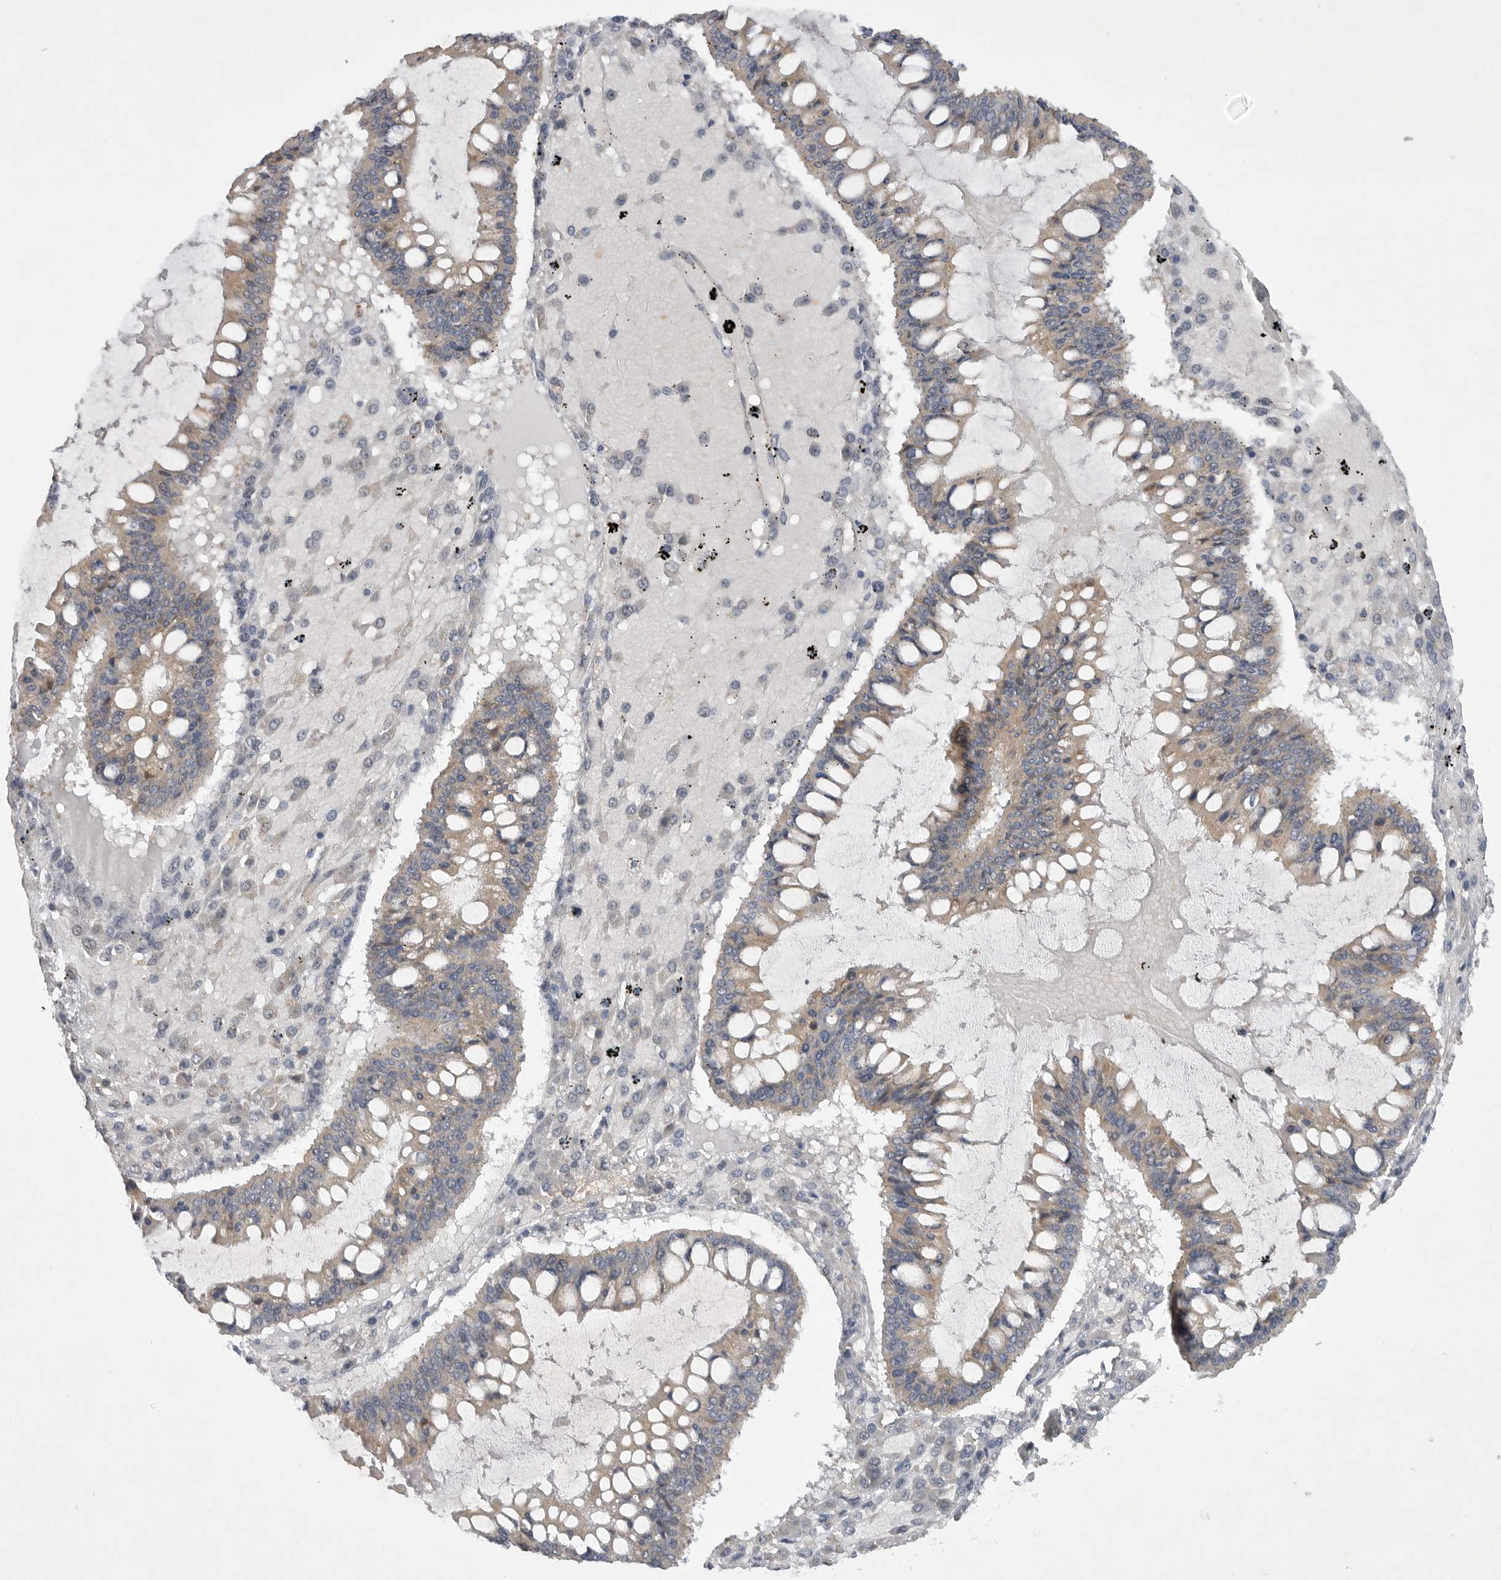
{"staining": {"intensity": "weak", "quantity": "25%-75%", "location": "cytoplasmic/membranous"}, "tissue": "ovarian cancer", "cell_type": "Tumor cells", "image_type": "cancer", "snomed": [{"axis": "morphology", "description": "Cystadenocarcinoma, mucinous, NOS"}, {"axis": "topography", "description": "Ovary"}], "caption": "Brown immunohistochemical staining in human mucinous cystadenocarcinoma (ovarian) demonstrates weak cytoplasmic/membranous staining in about 25%-75% of tumor cells.", "gene": "EDEM3", "patient": {"sex": "female", "age": 73}}